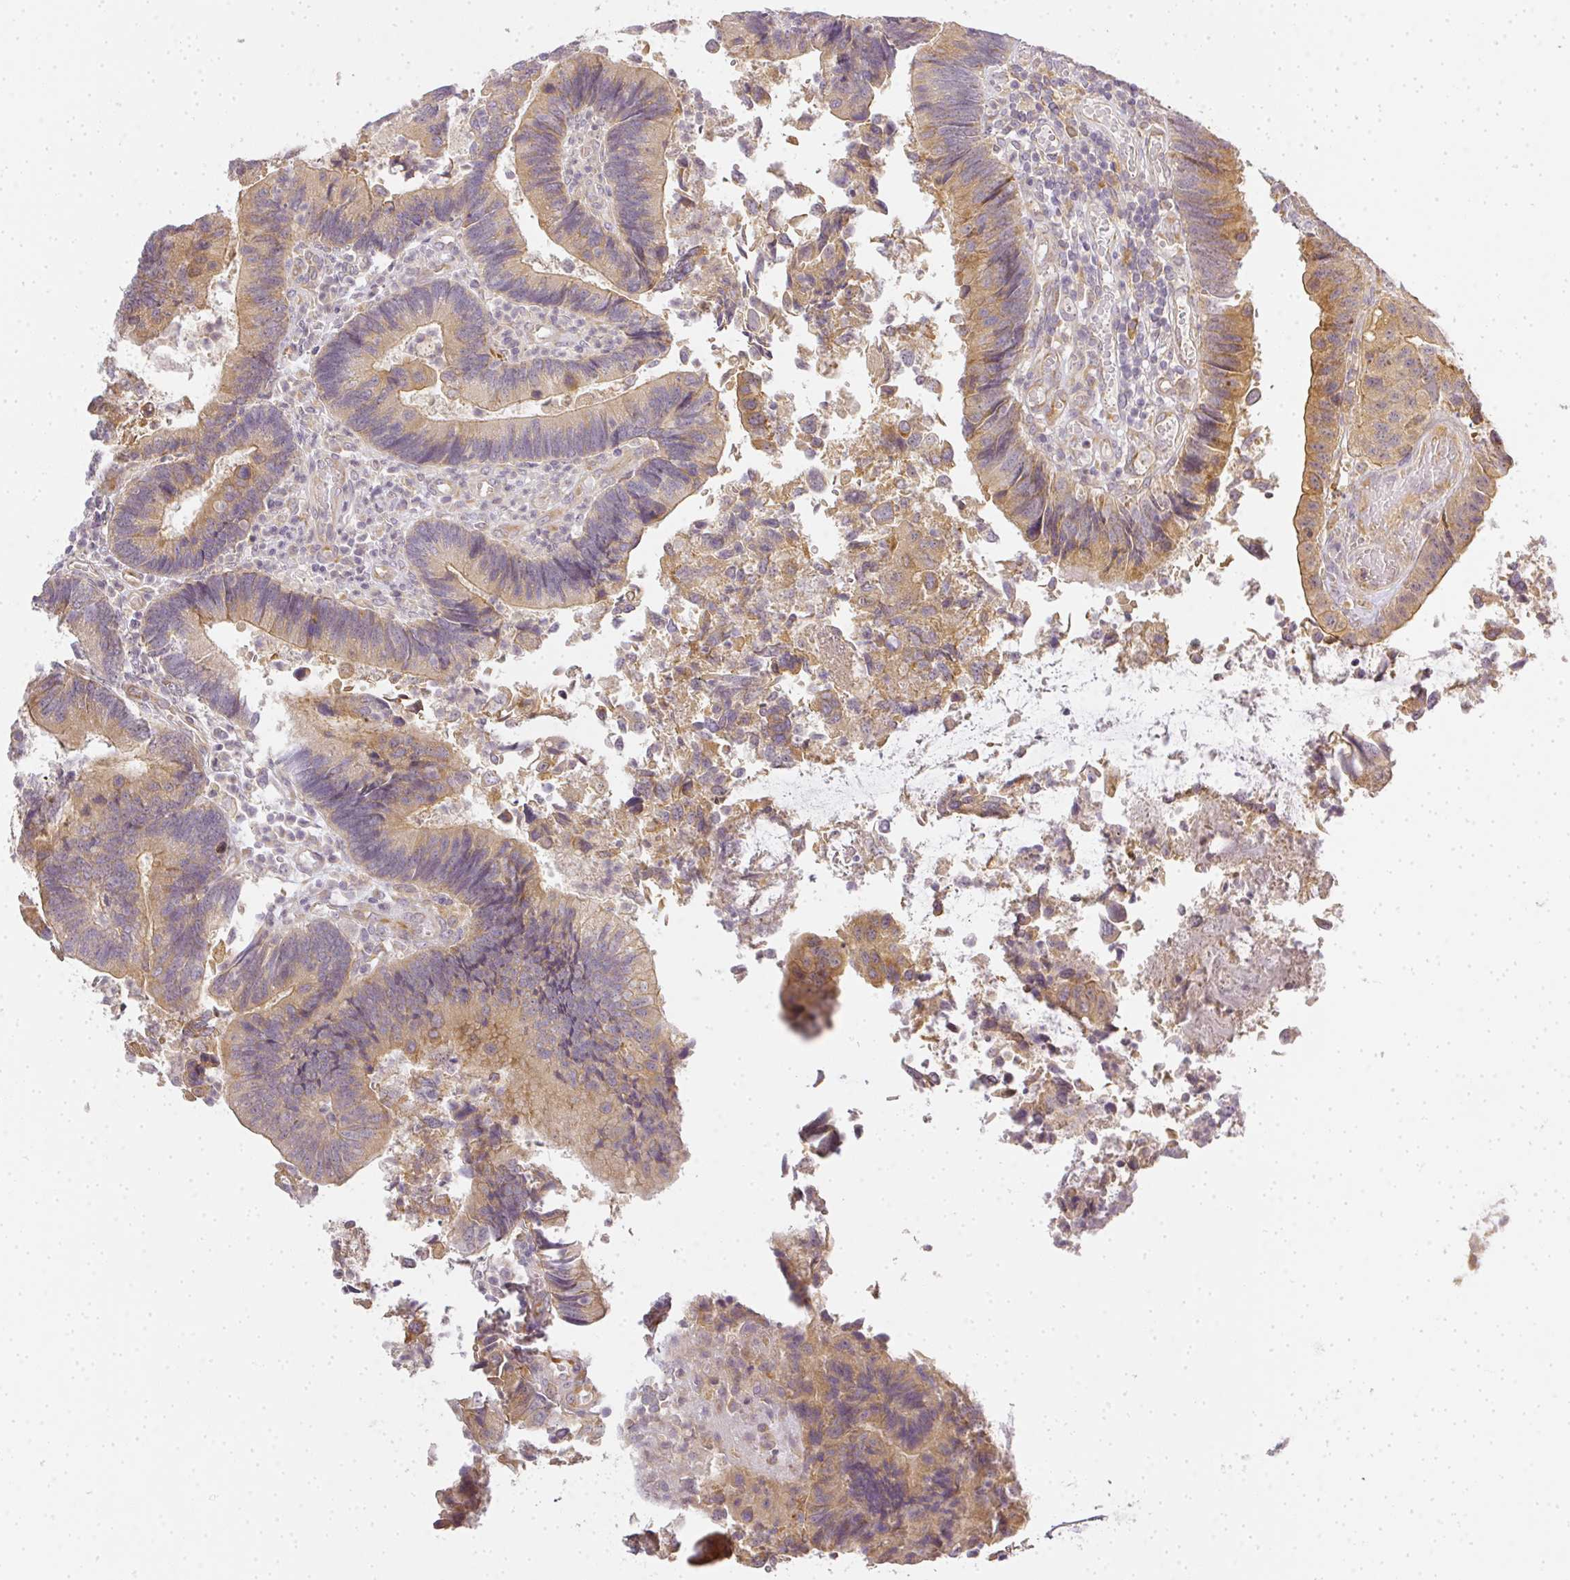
{"staining": {"intensity": "moderate", "quantity": "25%-75%", "location": "cytoplasmic/membranous"}, "tissue": "colorectal cancer", "cell_type": "Tumor cells", "image_type": "cancer", "snomed": [{"axis": "morphology", "description": "Adenocarcinoma, NOS"}, {"axis": "topography", "description": "Colon"}], "caption": "DAB immunohistochemical staining of human colorectal cancer exhibits moderate cytoplasmic/membranous protein positivity in approximately 25%-75% of tumor cells. (brown staining indicates protein expression, while blue staining denotes nuclei).", "gene": "MED19", "patient": {"sex": "female", "age": 67}}